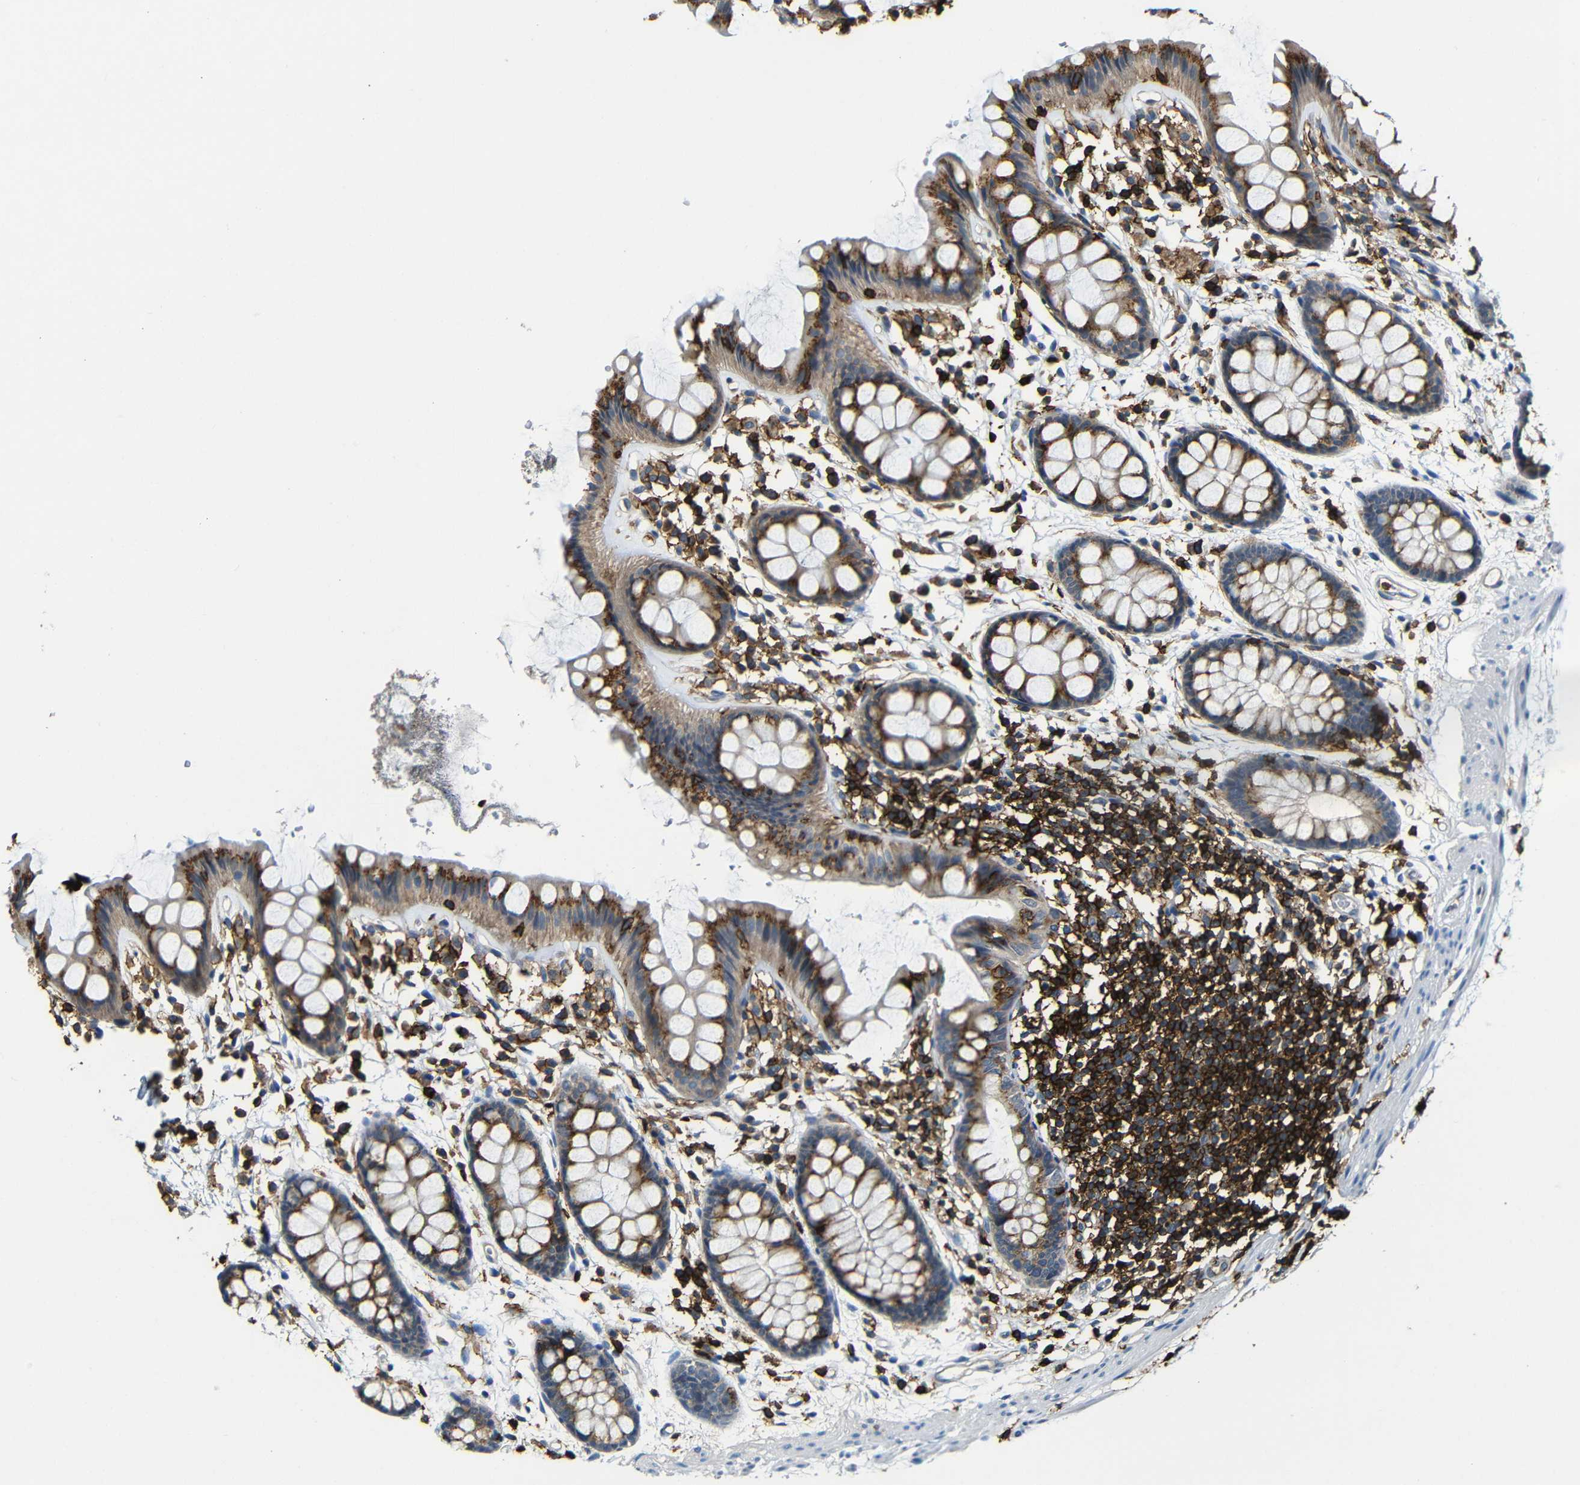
{"staining": {"intensity": "moderate", "quantity": ">75%", "location": "cytoplasmic/membranous"}, "tissue": "rectum", "cell_type": "Glandular cells", "image_type": "normal", "snomed": [{"axis": "morphology", "description": "Normal tissue, NOS"}, {"axis": "topography", "description": "Rectum"}], "caption": "Human rectum stained with a brown dye exhibits moderate cytoplasmic/membranous positive staining in approximately >75% of glandular cells.", "gene": "P2RY12", "patient": {"sex": "female", "age": 66}}